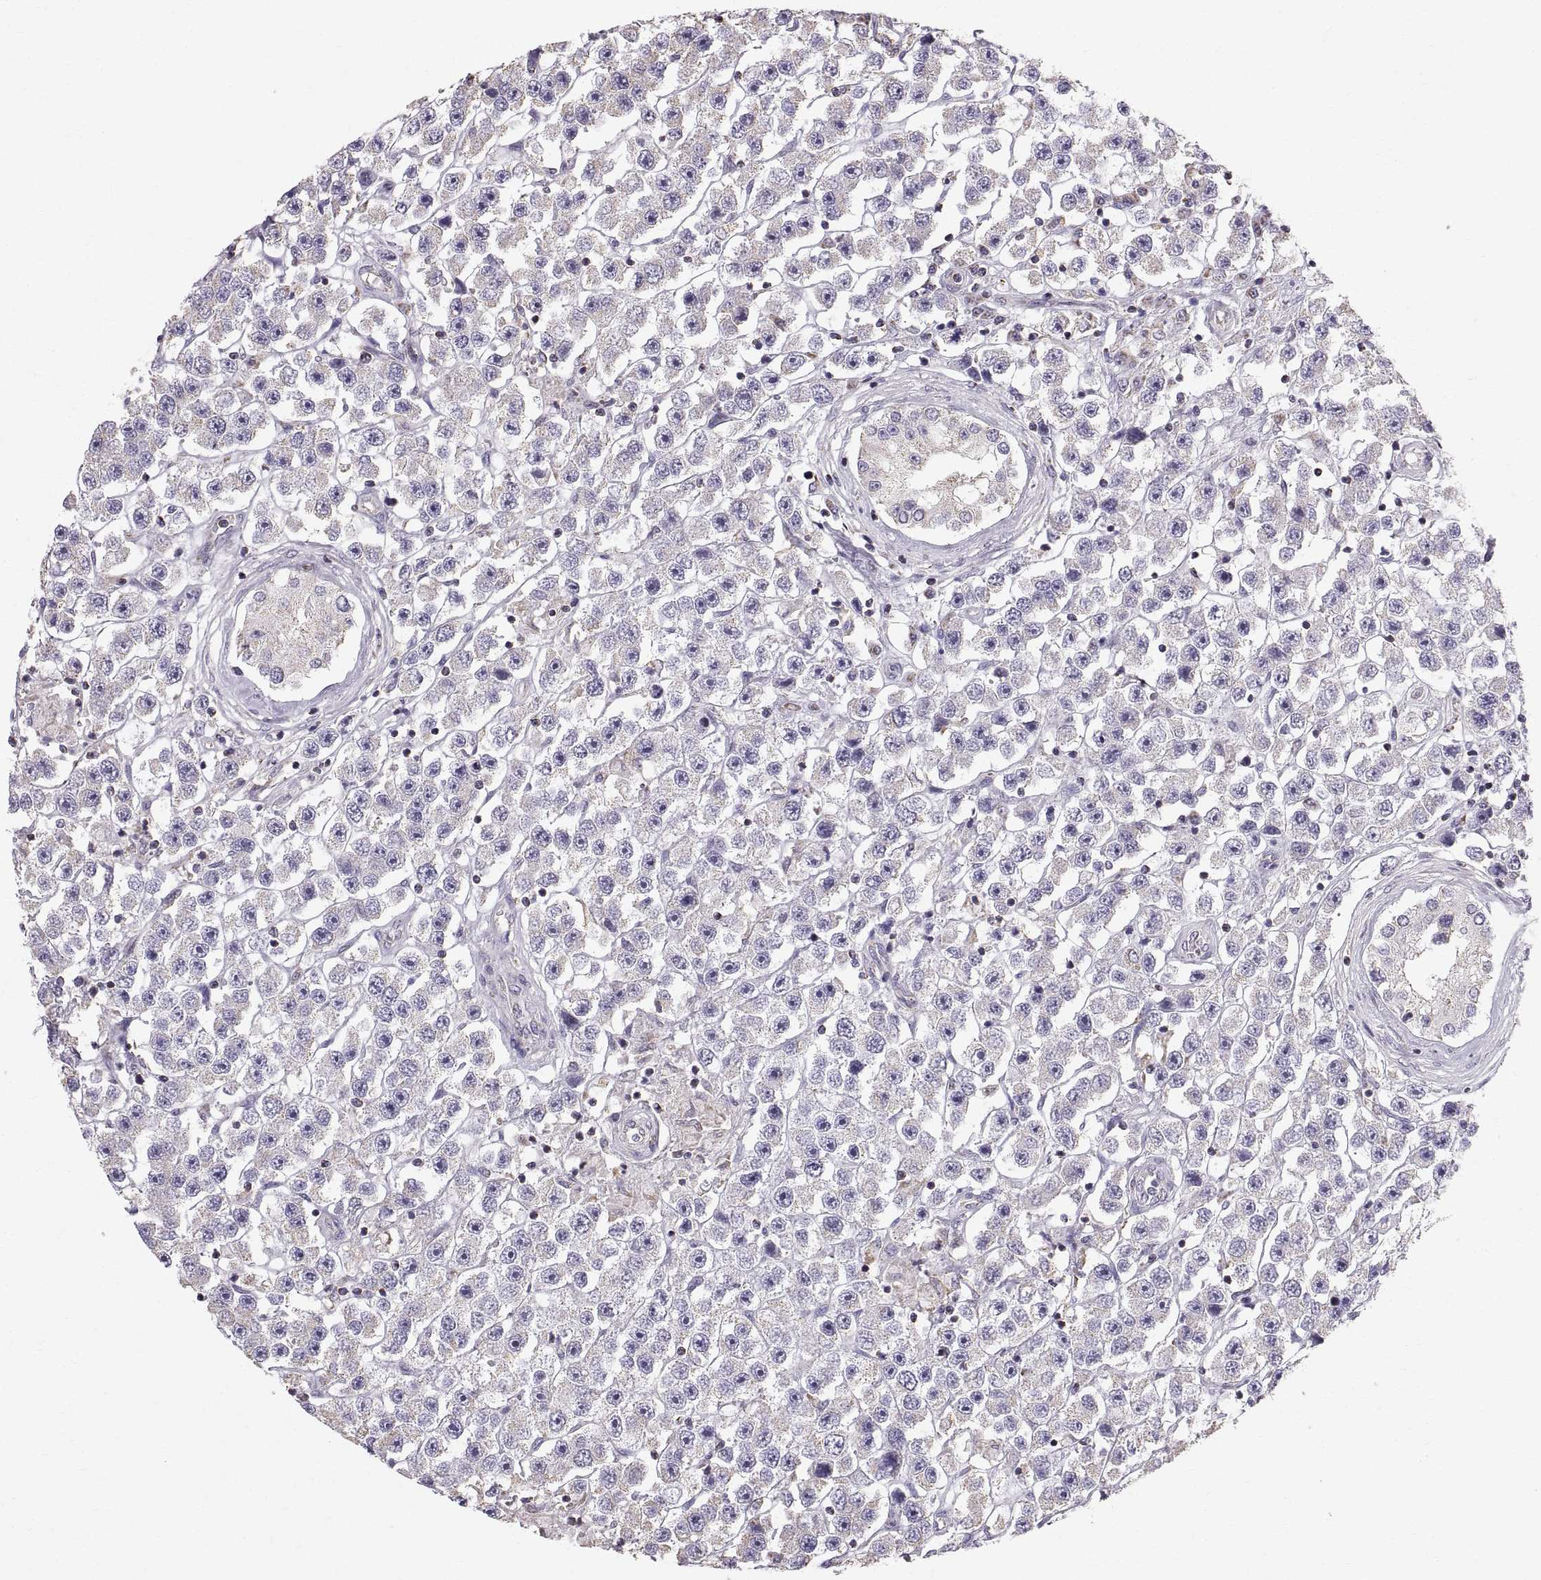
{"staining": {"intensity": "weak", "quantity": "25%-75%", "location": "cytoplasmic/membranous"}, "tissue": "testis cancer", "cell_type": "Tumor cells", "image_type": "cancer", "snomed": [{"axis": "morphology", "description": "Seminoma, NOS"}, {"axis": "topography", "description": "Testis"}], "caption": "Tumor cells demonstrate low levels of weak cytoplasmic/membranous staining in about 25%-75% of cells in testis seminoma.", "gene": "STMND1", "patient": {"sex": "male", "age": 45}}